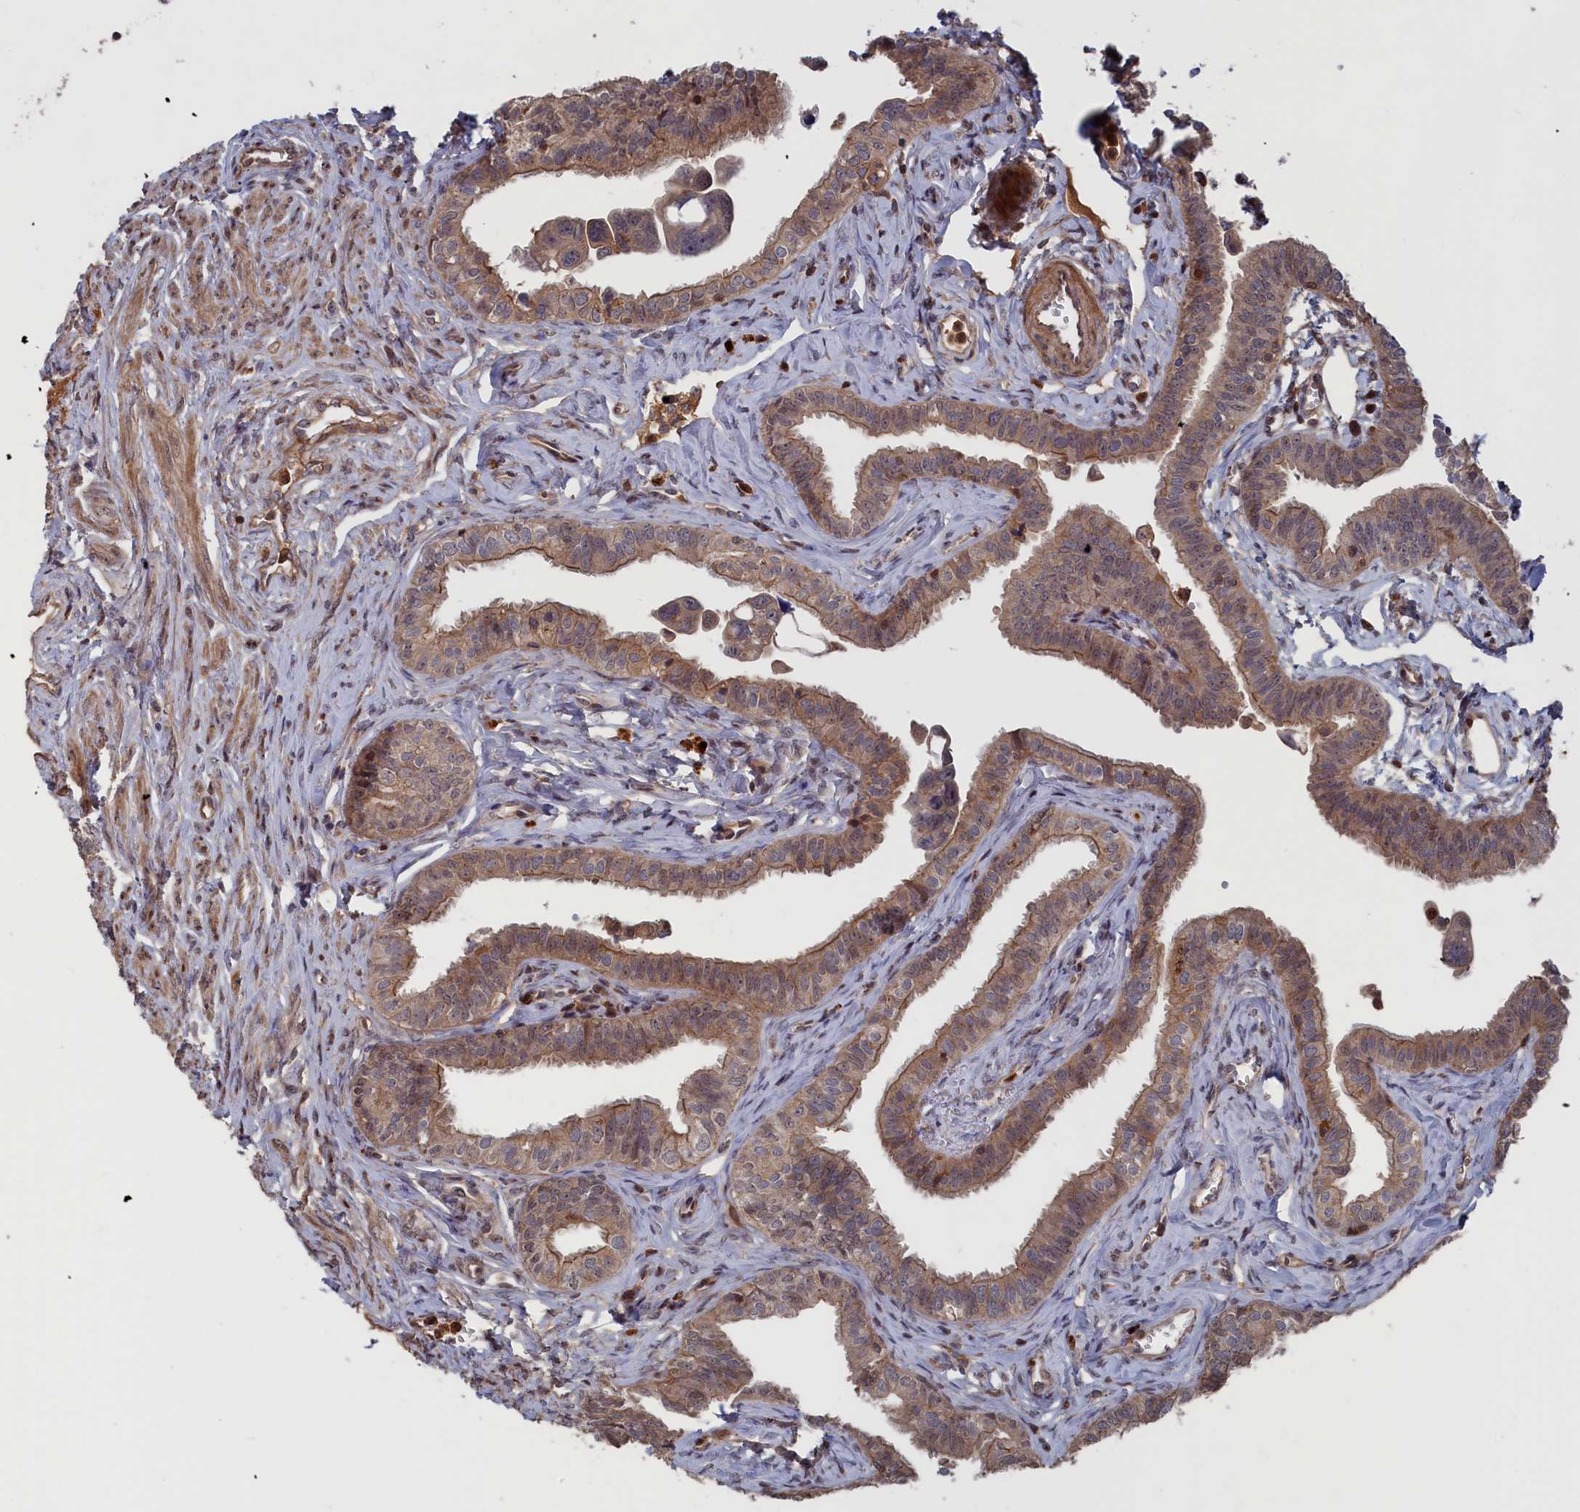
{"staining": {"intensity": "moderate", "quantity": ">75%", "location": "cytoplasmic/membranous"}, "tissue": "fallopian tube", "cell_type": "Glandular cells", "image_type": "normal", "snomed": [{"axis": "morphology", "description": "Normal tissue, NOS"}, {"axis": "morphology", "description": "Carcinoma, NOS"}, {"axis": "topography", "description": "Fallopian tube"}, {"axis": "topography", "description": "Ovary"}], "caption": "The immunohistochemical stain highlights moderate cytoplasmic/membranous expression in glandular cells of benign fallopian tube. Using DAB (3,3'-diaminobenzidine) (brown) and hematoxylin (blue) stains, captured at high magnification using brightfield microscopy.", "gene": "PLA2G15", "patient": {"sex": "female", "age": 59}}